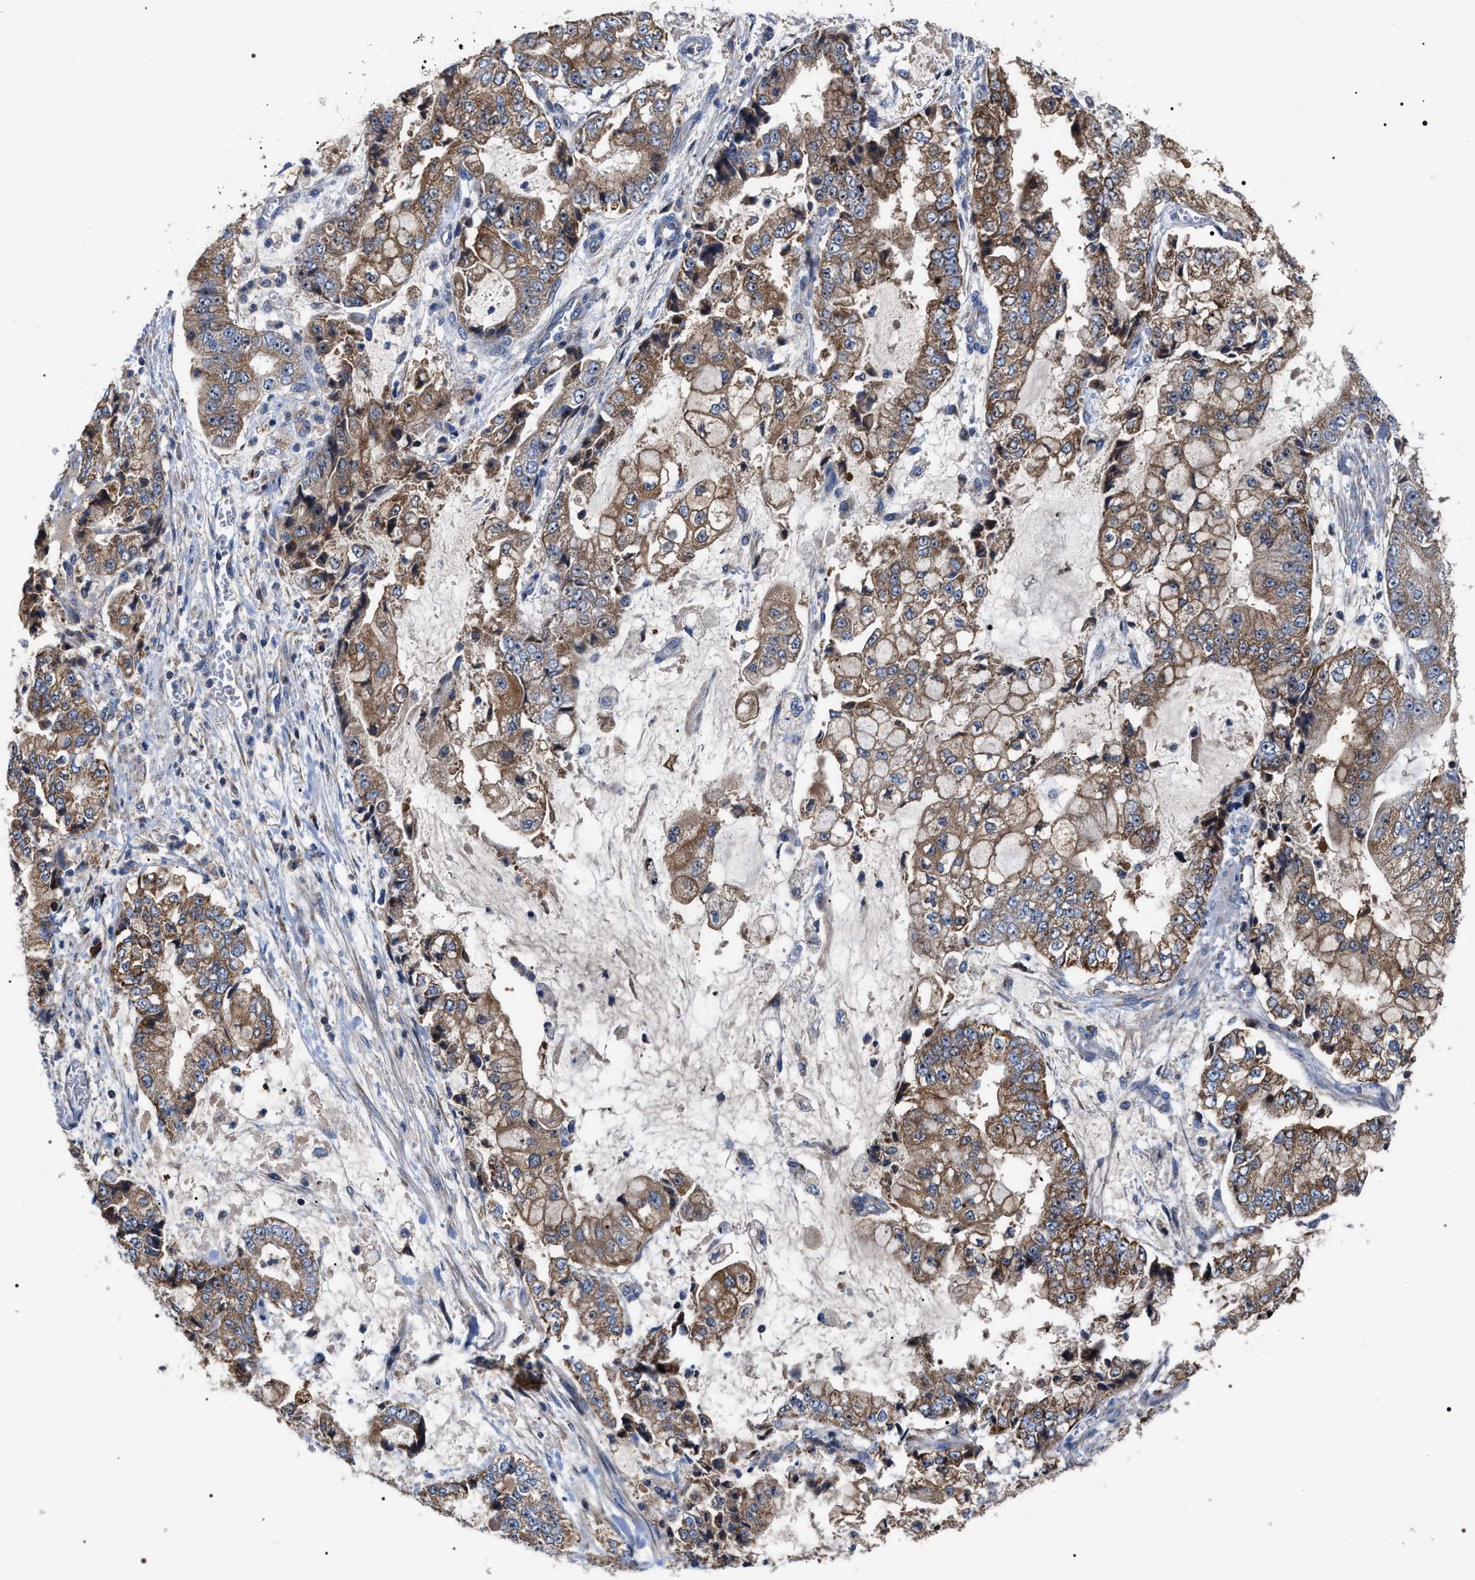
{"staining": {"intensity": "moderate", "quantity": ">75%", "location": "cytoplasmic/membranous"}, "tissue": "stomach cancer", "cell_type": "Tumor cells", "image_type": "cancer", "snomed": [{"axis": "morphology", "description": "Adenocarcinoma, NOS"}, {"axis": "topography", "description": "Stomach"}], "caption": "Stomach adenocarcinoma stained with DAB (3,3'-diaminobenzidine) IHC shows medium levels of moderate cytoplasmic/membranous positivity in about >75% of tumor cells. (DAB (3,3'-diaminobenzidine) IHC with brightfield microscopy, high magnification).", "gene": "MACC1", "patient": {"sex": "male", "age": 76}}